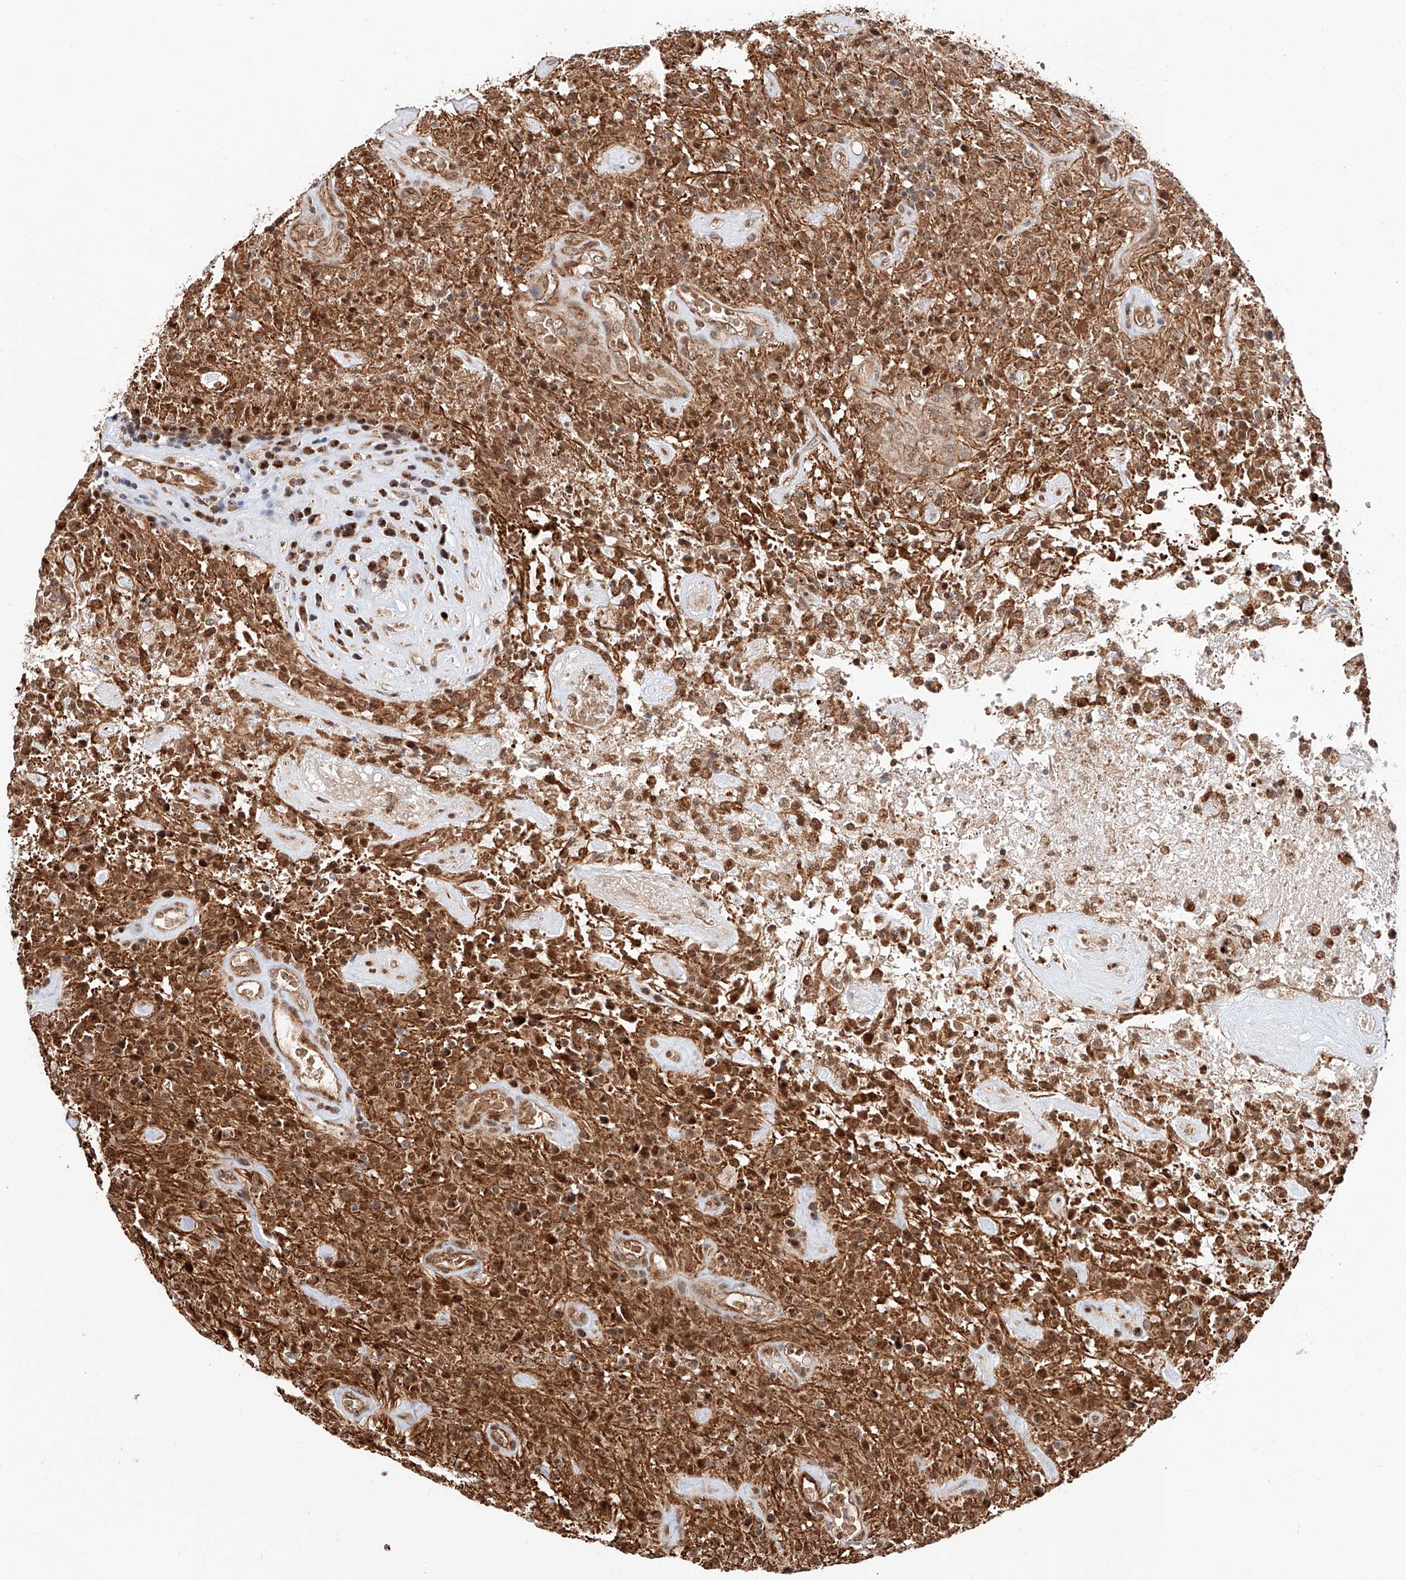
{"staining": {"intensity": "moderate", "quantity": ">75%", "location": "cytoplasmic/membranous,nuclear"}, "tissue": "glioma", "cell_type": "Tumor cells", "image_type": "cancer", "snomed": [{"axis": "morphology", "description": "Glioma, malignant, High grade"}, {"axis": "topography", "description": "Brain"}], "caption": "Malignant glioma (high-grade) stained with DAB IHC demonstrates medium levels of moderate cytoplasmic/membranous and nuclear positivity in approximately >75% of tumor cells.", "gene": "THTPA", "patient": {"sex": "female", "age": 57}}